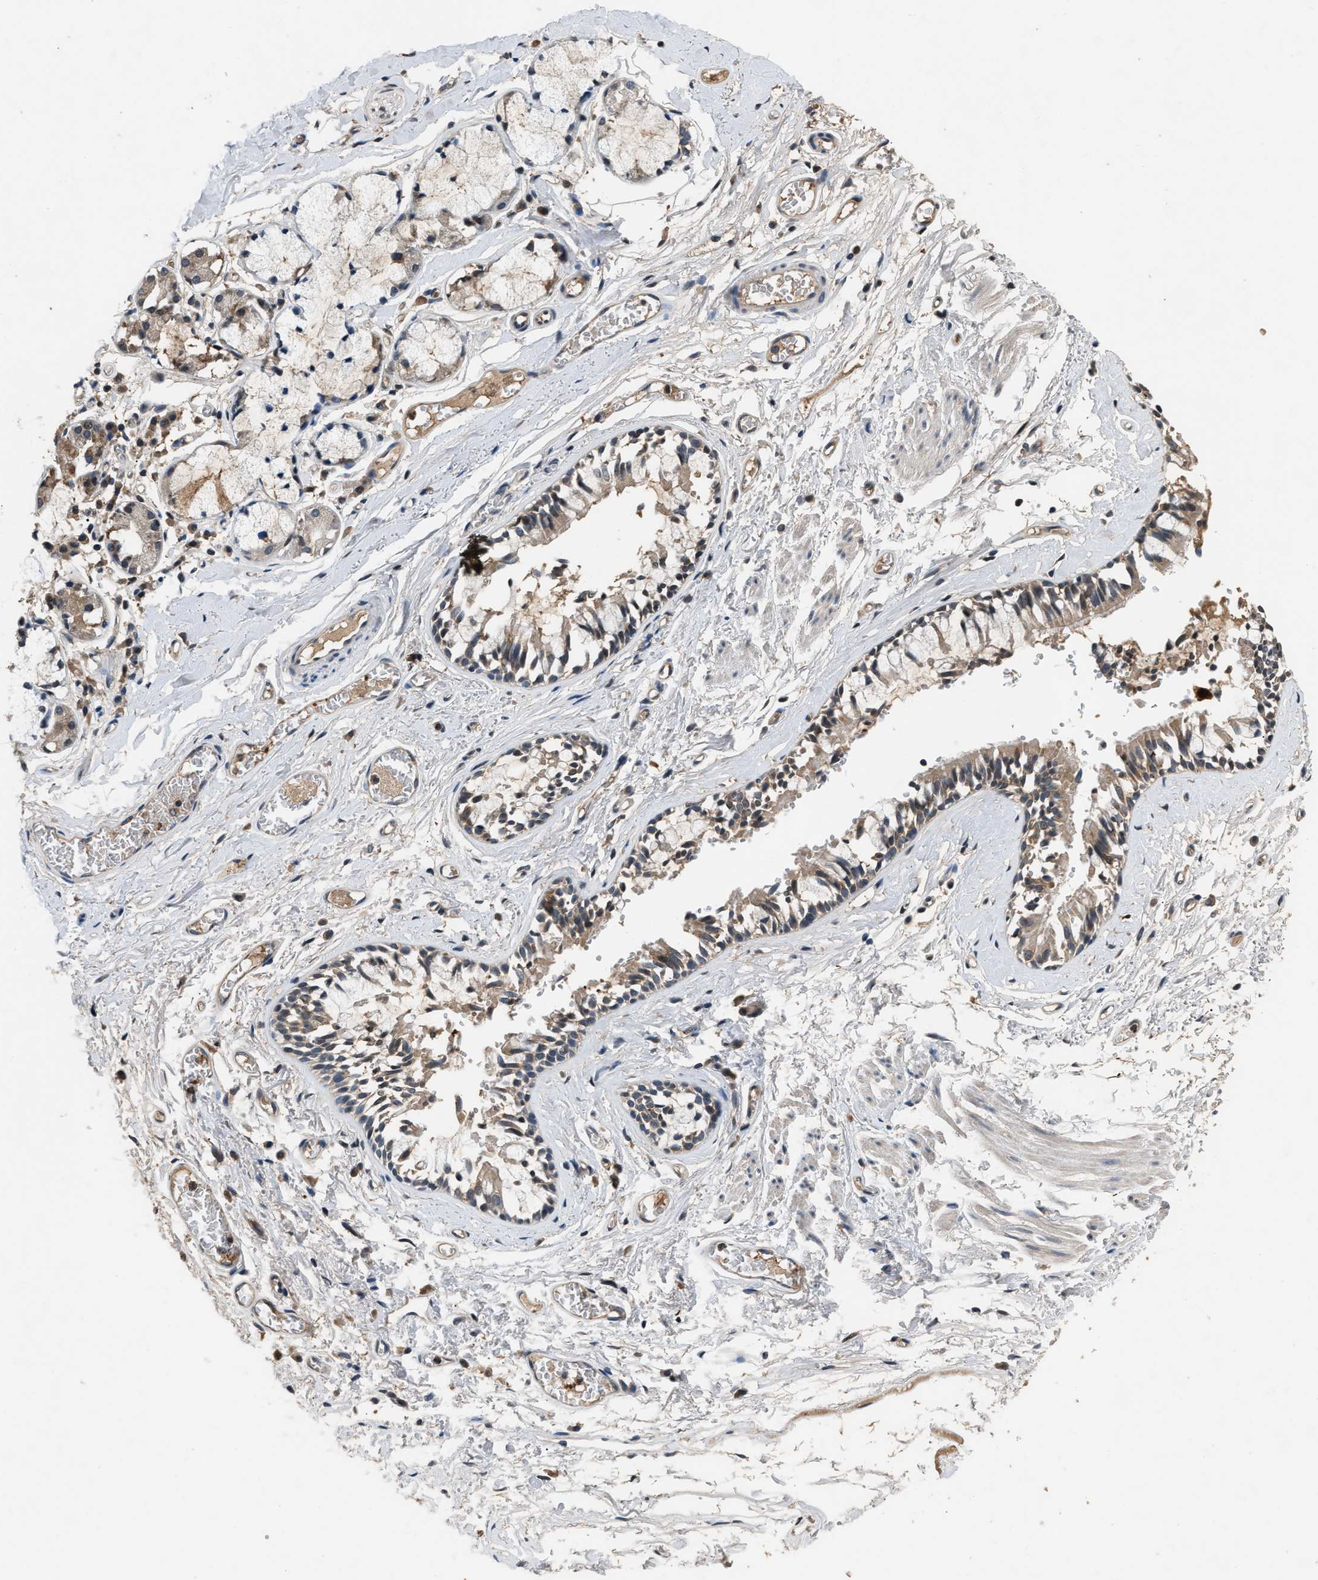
{"staining": {"intensity": "moderate", "quantity": "25%-75%", "location": "cytoplasmic/membranous,nuclear"}, "tissue": "bronchus", "cell_type": "Respiratory epithelial cells", "image_type": "normal", "snomed": [{"axis": "morphology", "description": "Normal tissue, NOS"}, {"axis": "morphology", "description": "Inflammation, NOS"}, {"axis": "topography", "description": "Cartilage tissue"}, {"axis": "topography", "description": "Lung"}], "caption": "A photomicrograph of human bronchus stained for a protein displays moderate cytoplasmic/membranous,nuclear brown staining in respiratory epithelial cells.", "gene": "TP53I3", "patient": {"sex": "male", "age": 71}}